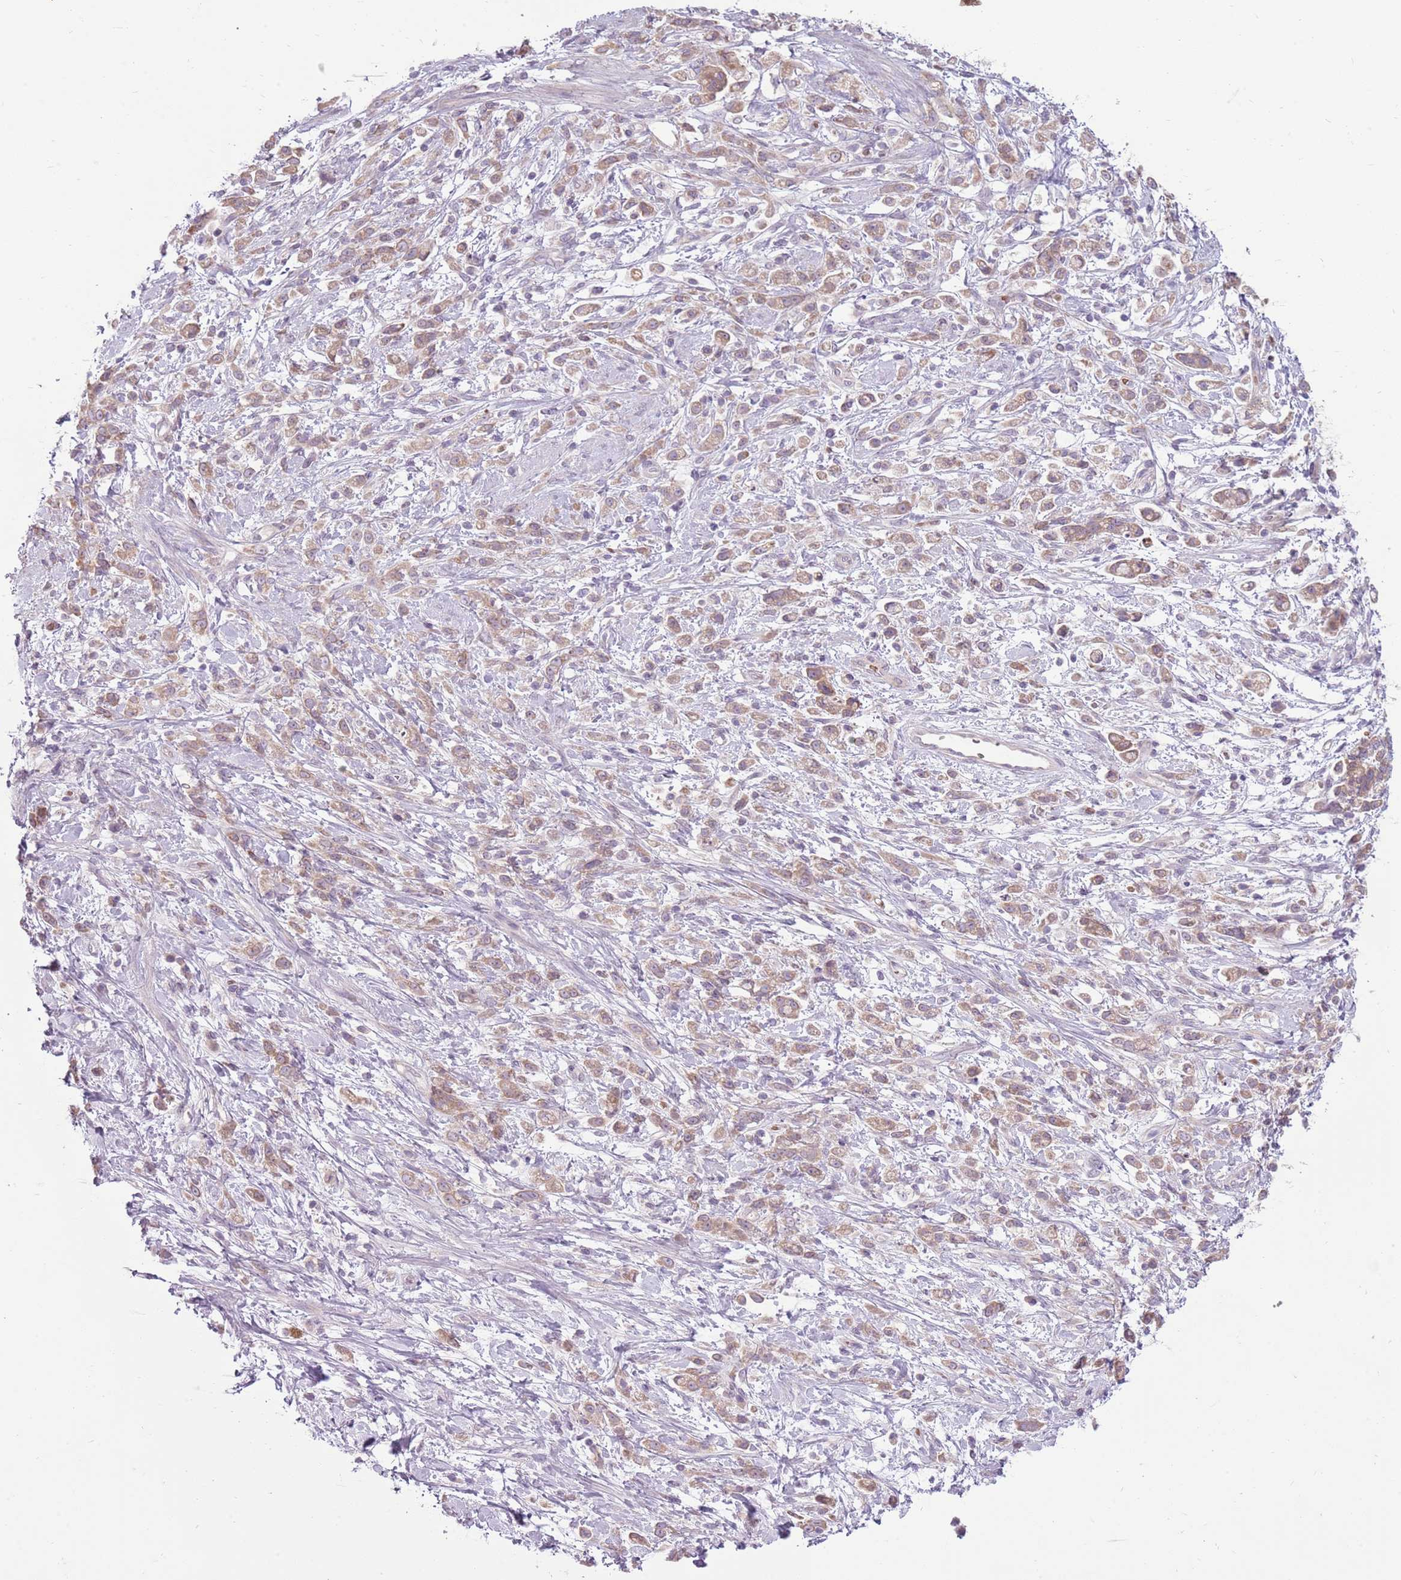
{"staining": {"intensity": "weak", "quantity": ">75%", "location": "cytoplasmic/membranous"}, "tissue": "stomach cancer", "cell_type": "Tumor cells", "image_type": "cancer", "snomed": [{"axis": "morphology", "description": "Adenocarcinoma, NOS"}, {"axis": "topography", "description": "Stomach"}], "caption": "The histopathology image reveals immunohistochemical staining of stomach cancer. There is weak cytoplasmic/membranous positivity is identified in approximately >75% of tumor cells.", "gene": "HSPA14", "patient": {"sex": "female", "age": 60}}